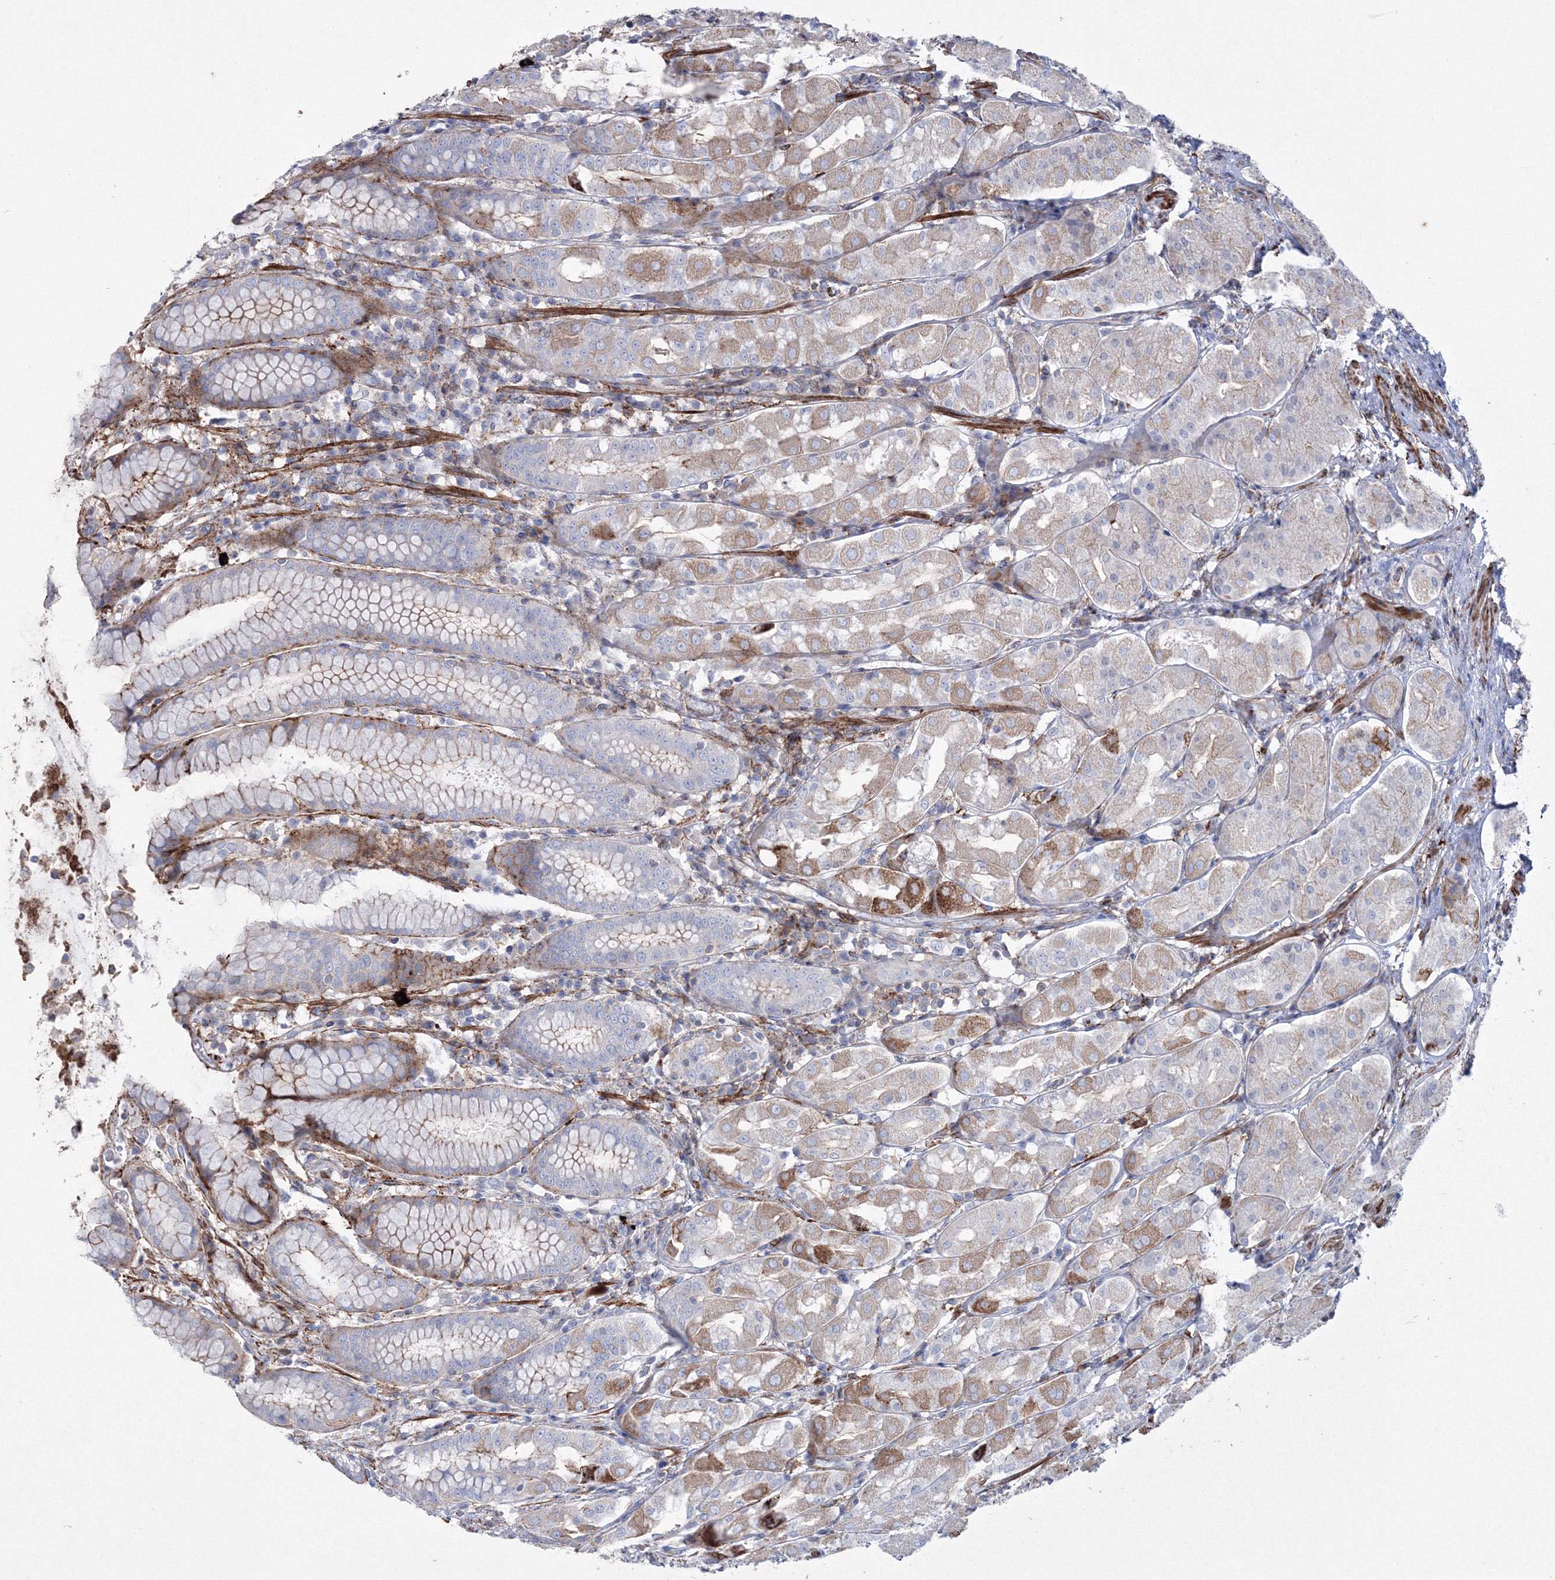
{"staining": {"intensity": "moderate", "quantity": "25%-75%", "location": "cytoplasmic/membranous"}, "tissue": "stomach", "cell_type": "Glandular cells", "image_type": "normal", "snomed": [{"axis": "morphology", "description": "Normal tissue, NOS"}, {"axis": "topography", "description": "Stomach"}, {"axis": "topography", "description": "Stomach, lower"}], "caption": "DAB (3,3'-diaminobenzidine) immunohistochemical staining of normal human stomach demonstrates moderate cytoplasmic/membranous protein staining in about 25%-75% of glandular cells.", "gene": "GPR82", "patient": {"sex": "female", "age": 56}}